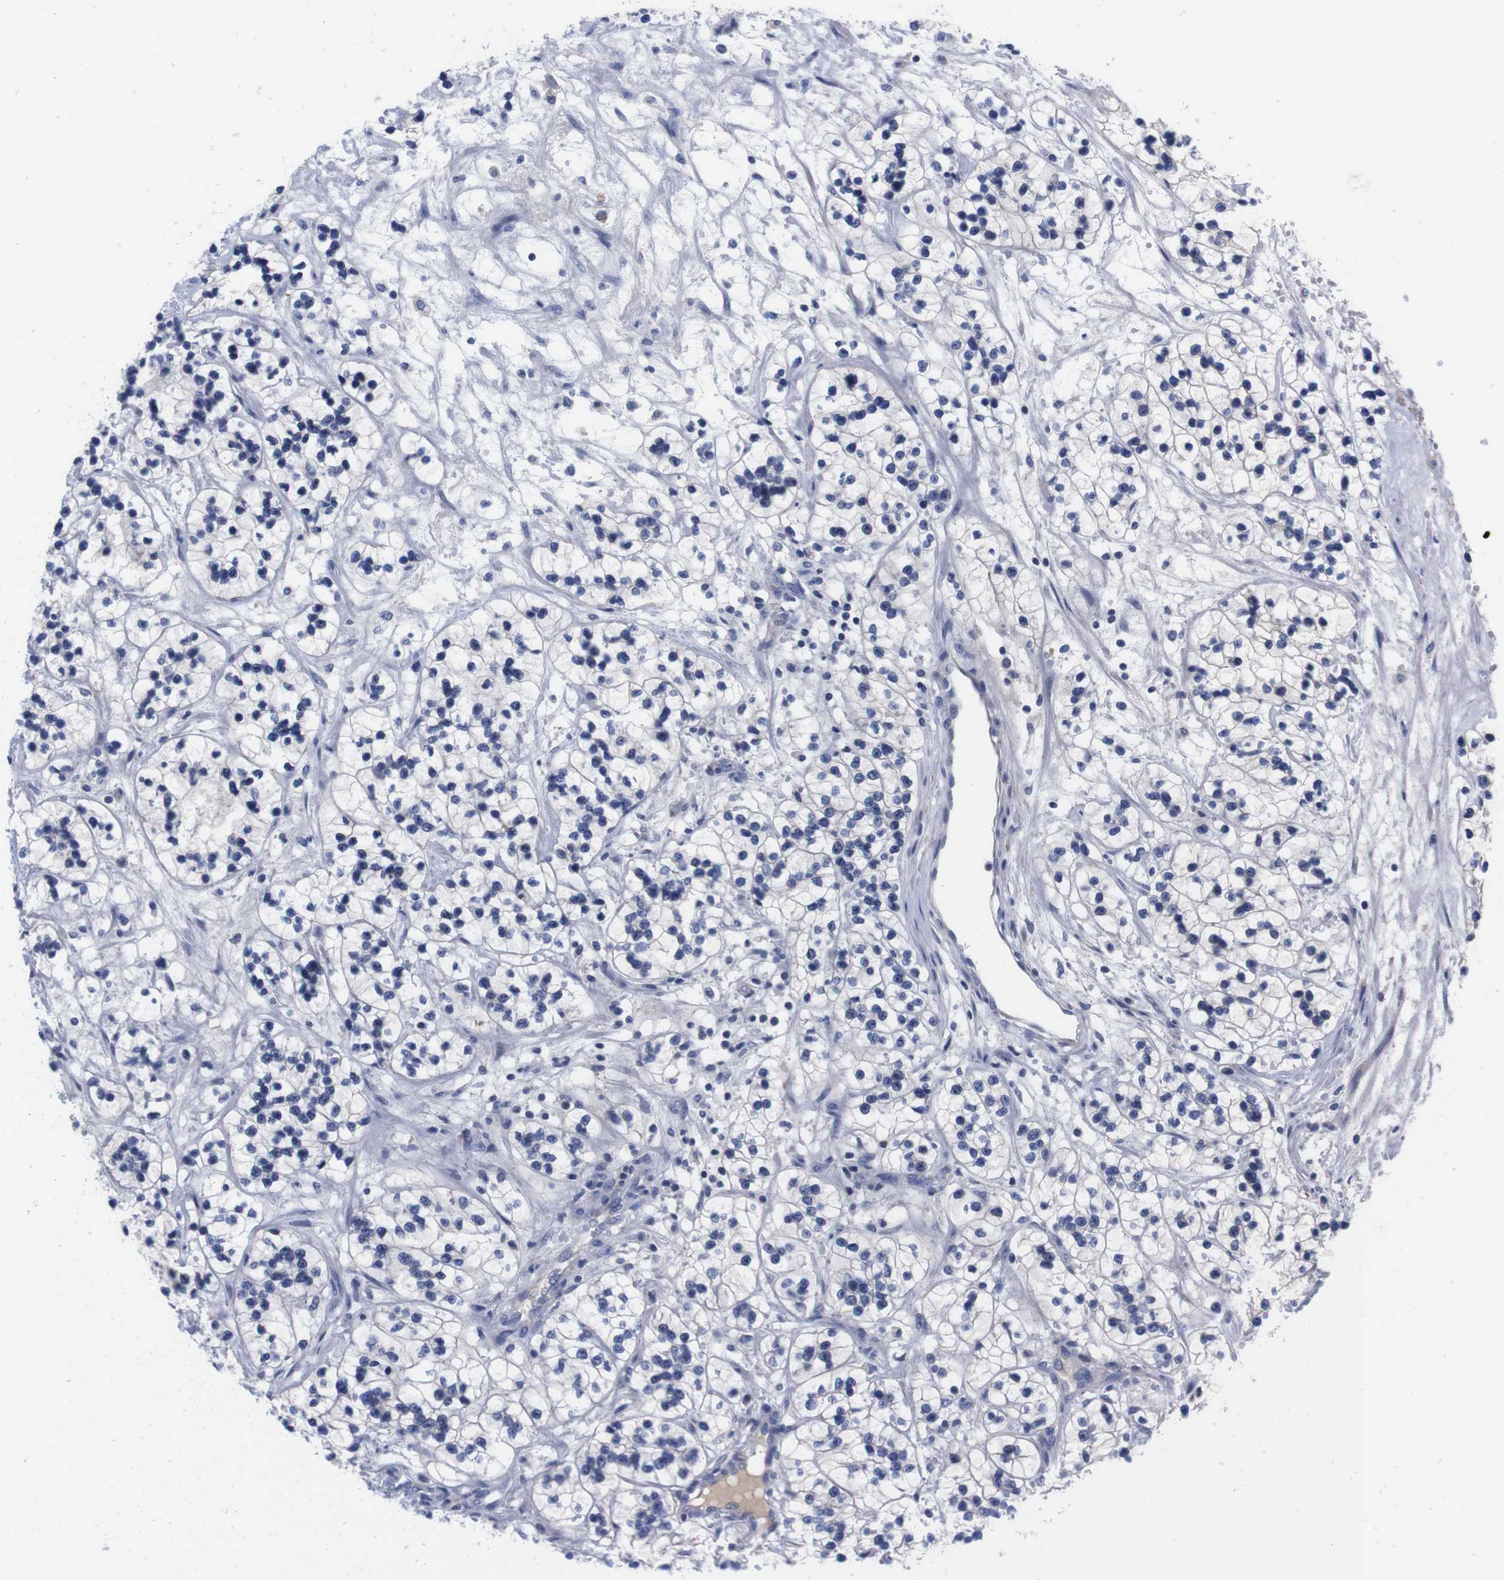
{"staining": {"intensity": "negative", "quantity": "none", "location": "none"}, "tissue": "renal cancer", "cell_type": "Tumor cells", "image_type": "cancer", "snomed": [{"axis": "morphology", "description": "Adenocarcinoma, NOS"}, {"axis": "topography", "description": "Kidney"}], "caption": "High magnification brightfield microscopy of adenocarcinoma (renal) stained with DAB (3,3'-diaminobenzidine) (brown) and counterstained with hematoxylin (blue): tumor cells show no significant staining.", "gene": "FAM210A", "patient": {"sex": "female", "age": 57}}